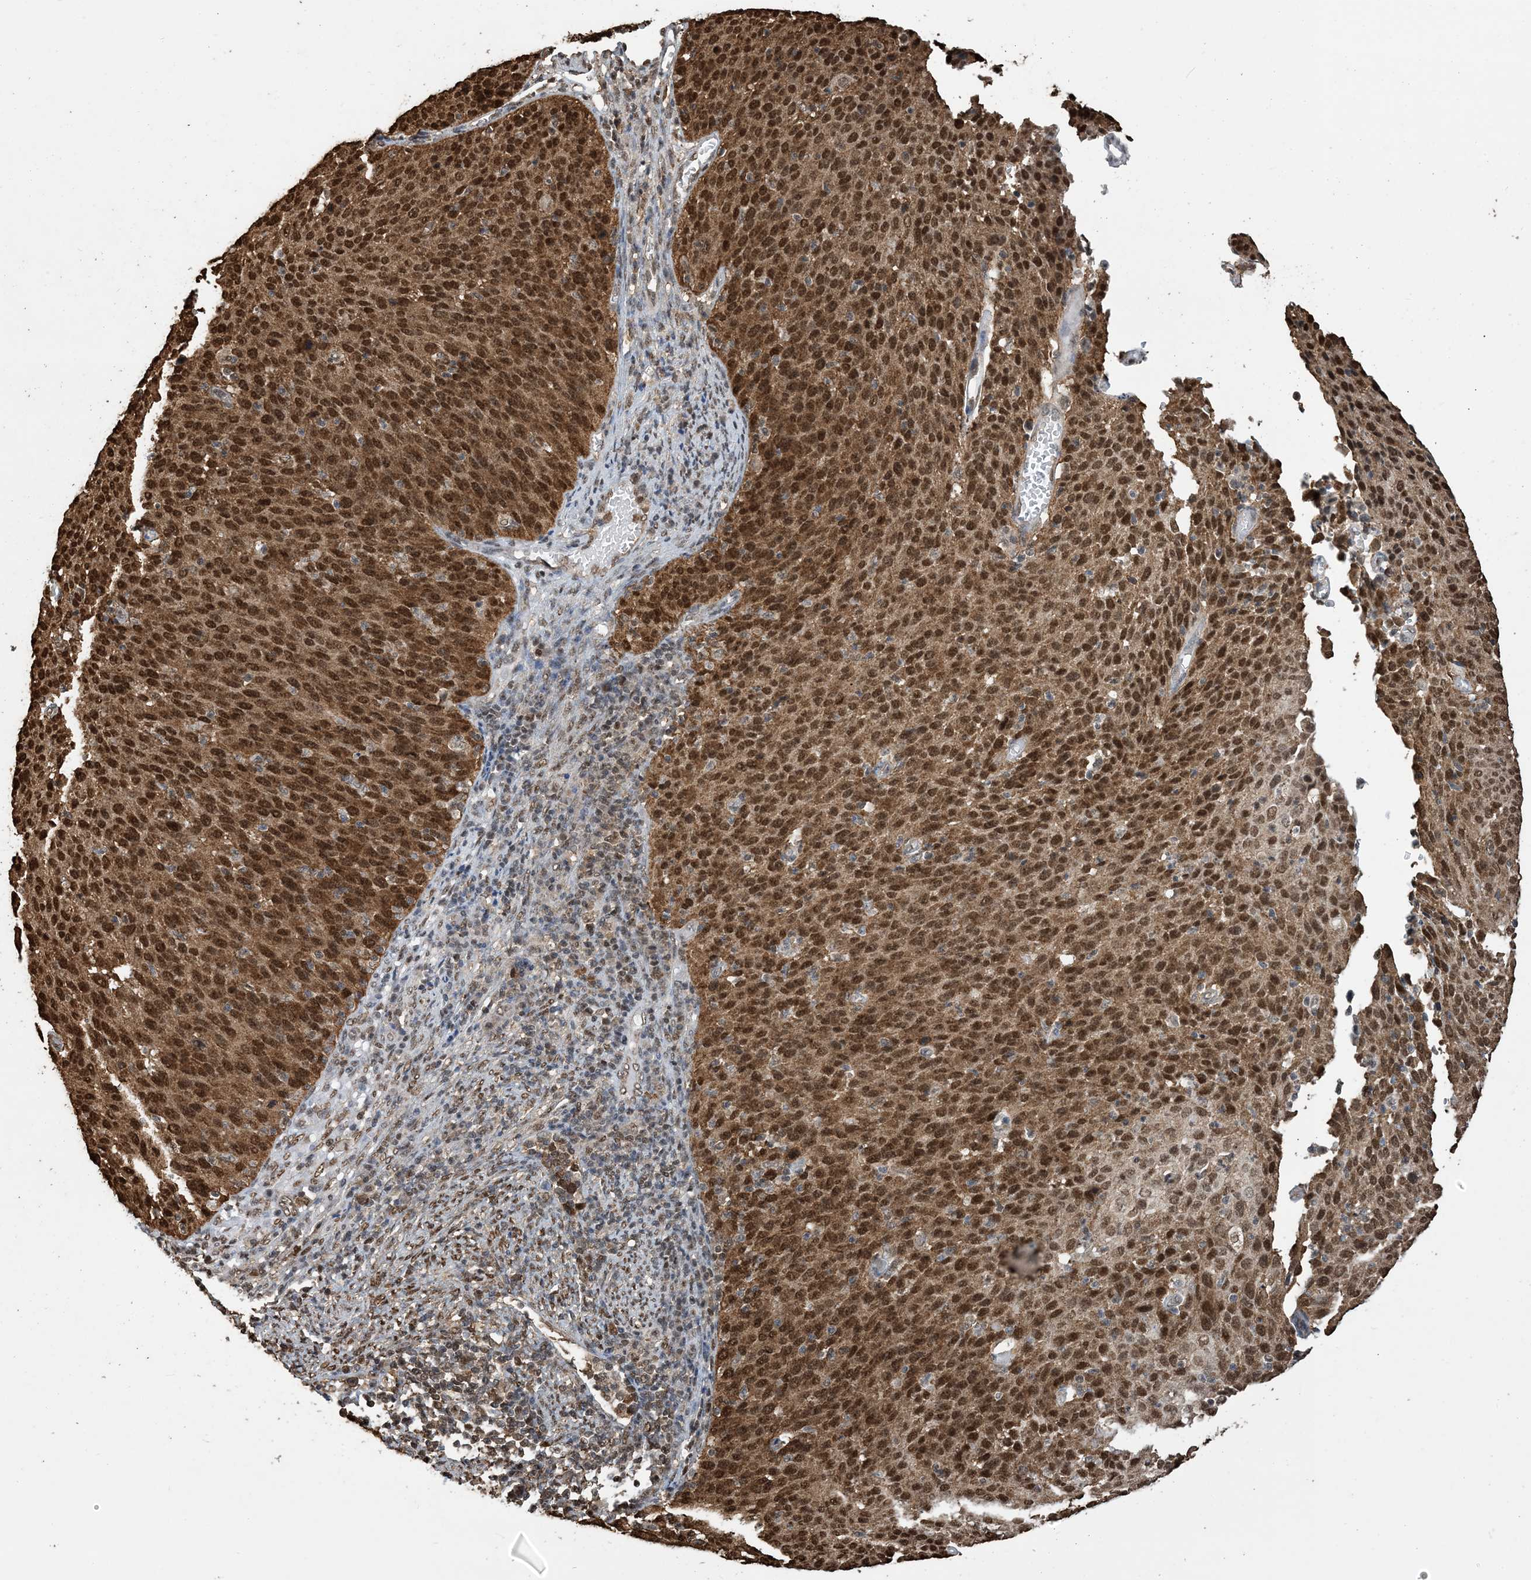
{"staining": {"intensity": "strong", "quantity": ">75%", "location": "cytoplasmic/membranous,nuclear"}, "tissue": "cervical cancer", "cell_type": "Tumor cells", "image_type": "cancer", "snomed": [{"axis": "morphology", "description": "Squamous cell carcinoma, NOS"}, {"axis": "topography", "description": "Cervix"}], "caption": "Protein expression analysis of cervical cancer (squamous cell carcinoma) demonstrates strong cytoplasmic/membranous and nuclear staining in about >75% of tumor cells.", "gene": "HSPA1A", "patient": {"sex": "female", "age": 38}}